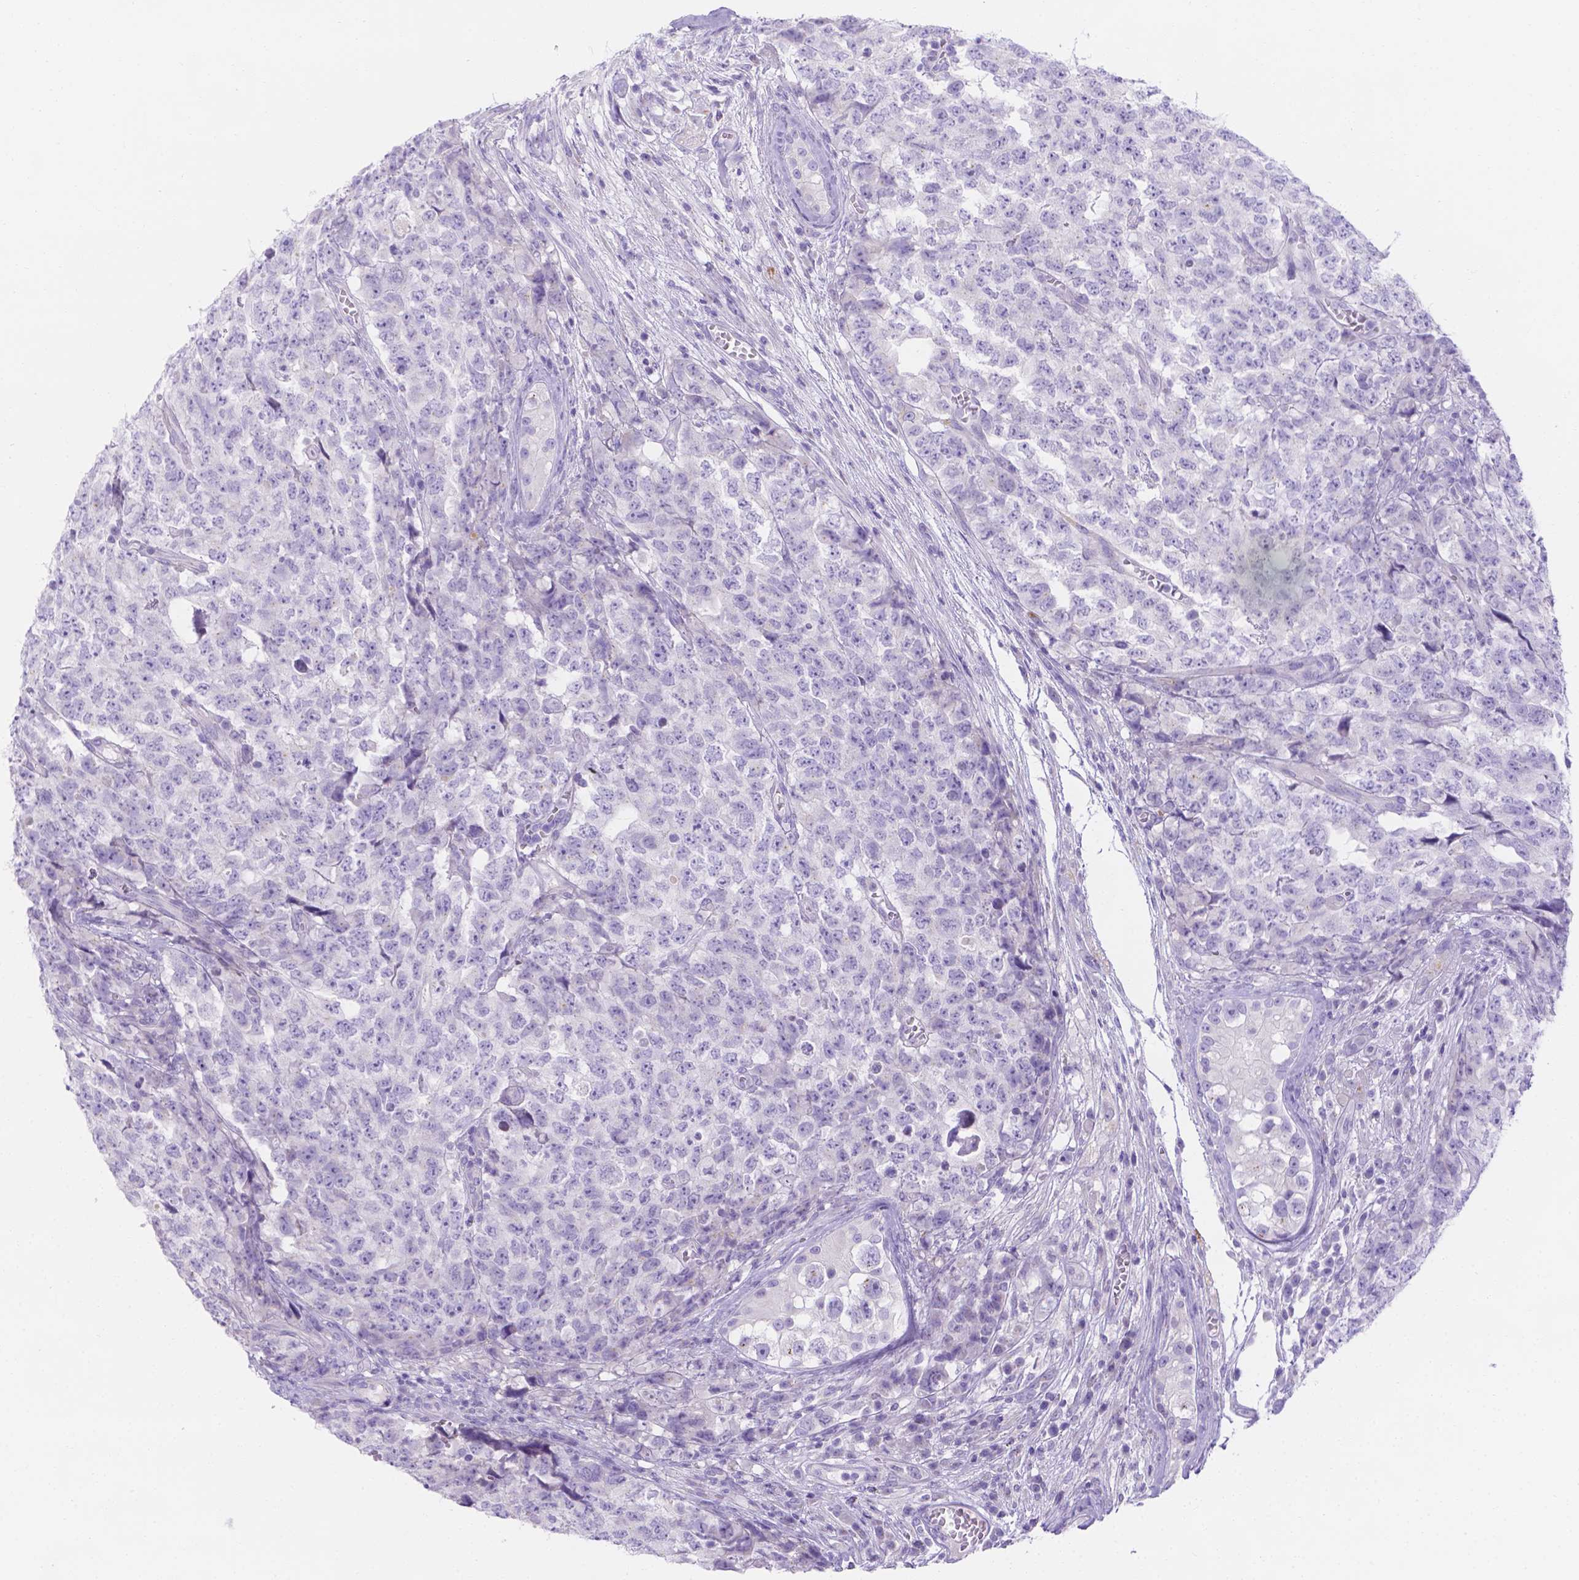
{"staining": {"intensity": "negative", "quantity": "none", "location": "none"}, "tissue": "testis cancer", "cell_type": "Tumor cells", "image_type": "cancer", "snomed": [{"axis": "morphology", "description": "Carcinoma, Embryonal, NOS"}, {"axis": "topography", "description": "Testis"}], "caption": "Tumor cells are negative for protein expression in human testis cancer.", "gene": "MLN", "patient": {"sex": "male", "age": 23}}